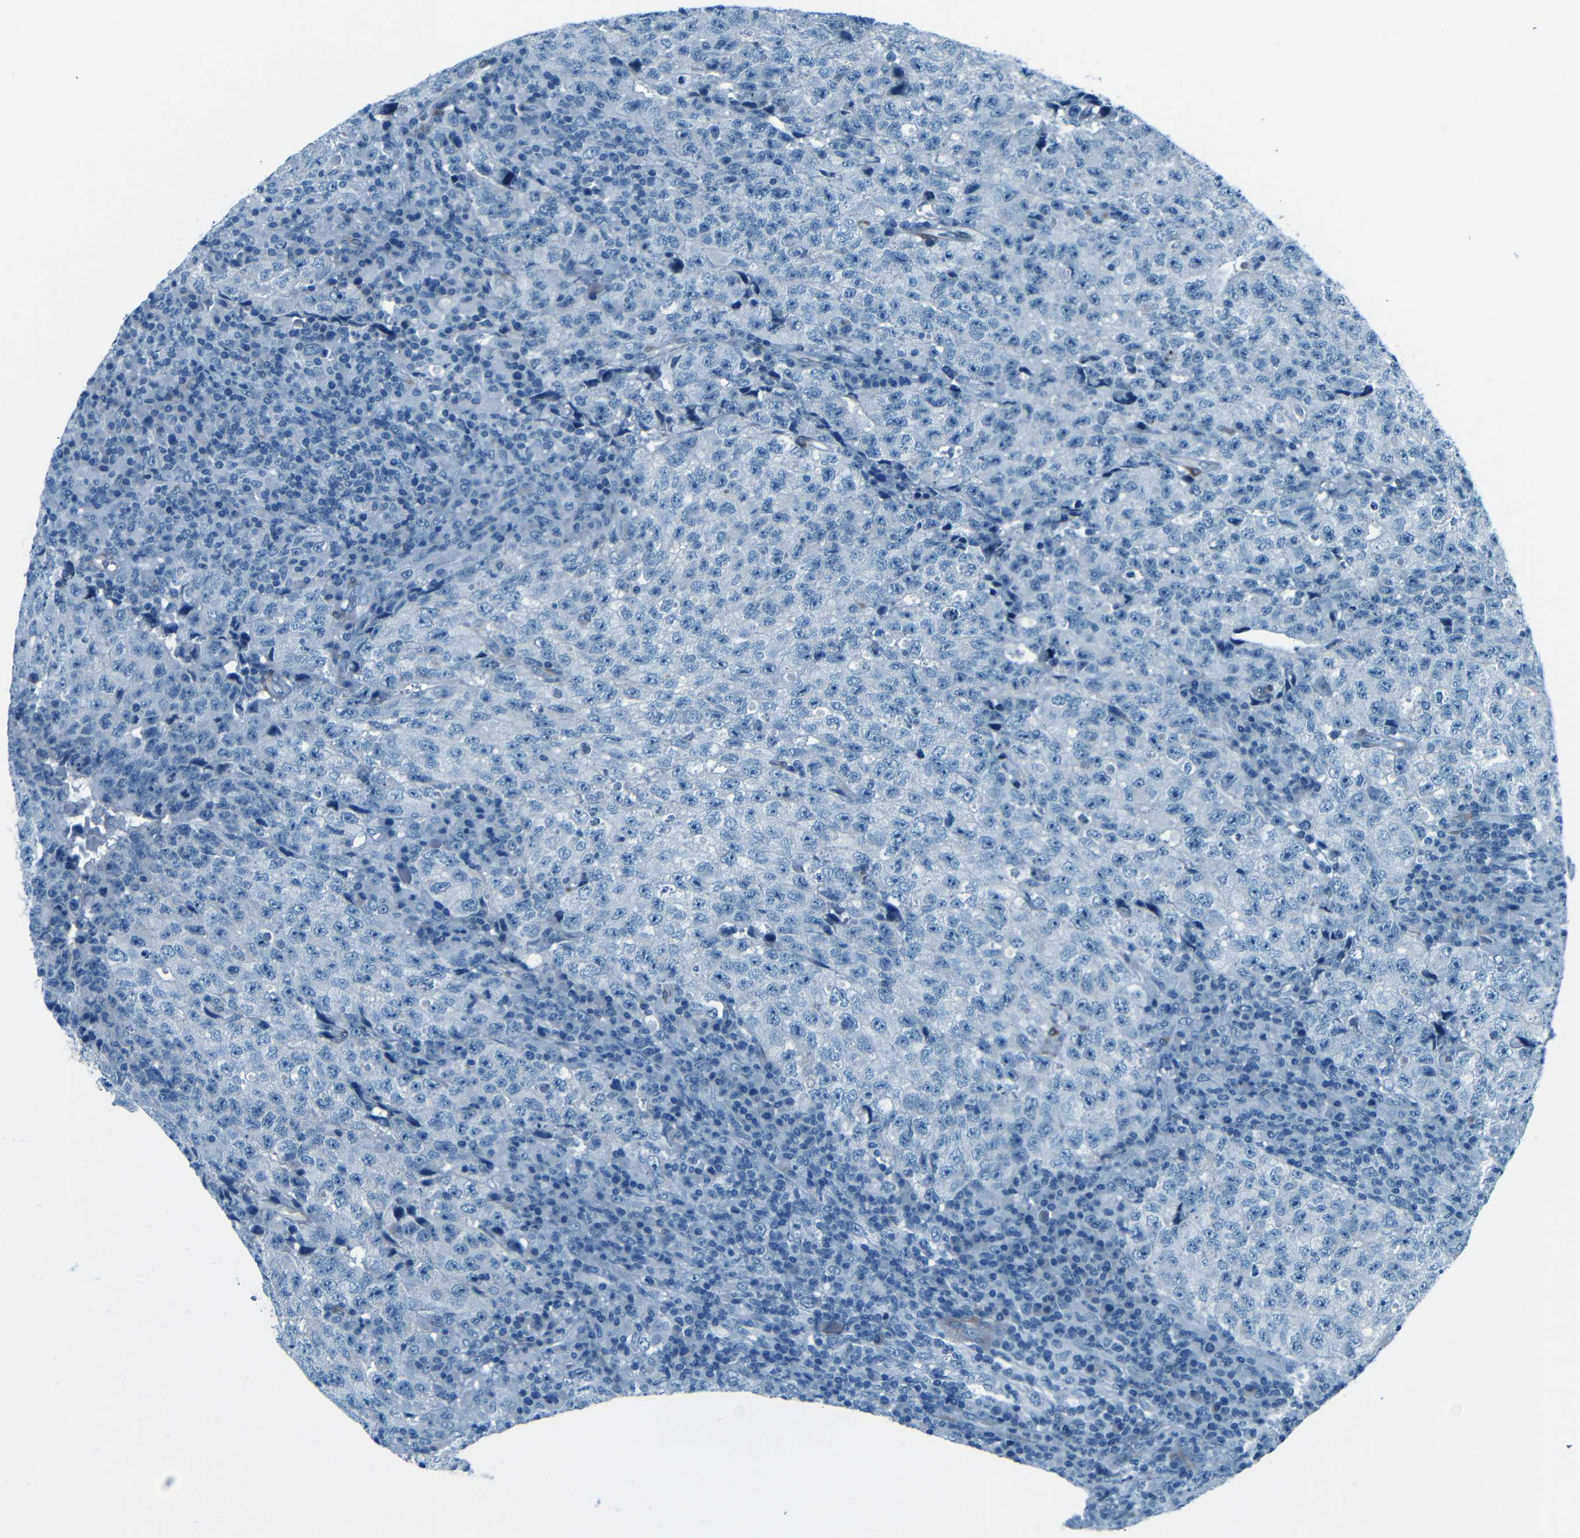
{"staining": {"intensity": "negative", "quantity": "none", "location": "none"}, "tissue": "testis cancer", "cell_type": "Tumor cells", "image_type": "cancer", "snomed": [{"axis": "morphology", "description": "Necrosis, NOS"}, {"axis": "morphology", "description": "Carcinoma, Embryonal, NOS"}, {"axis": "topography", "description": "Testis"}], "caption": "Testis embryonal carcinoma stained for a protein using immunohistochemistry (IHC) exhibits no positivity tumor cells.", "gene": "MAP2", "patient": {"sex": "male", "age": 19}}